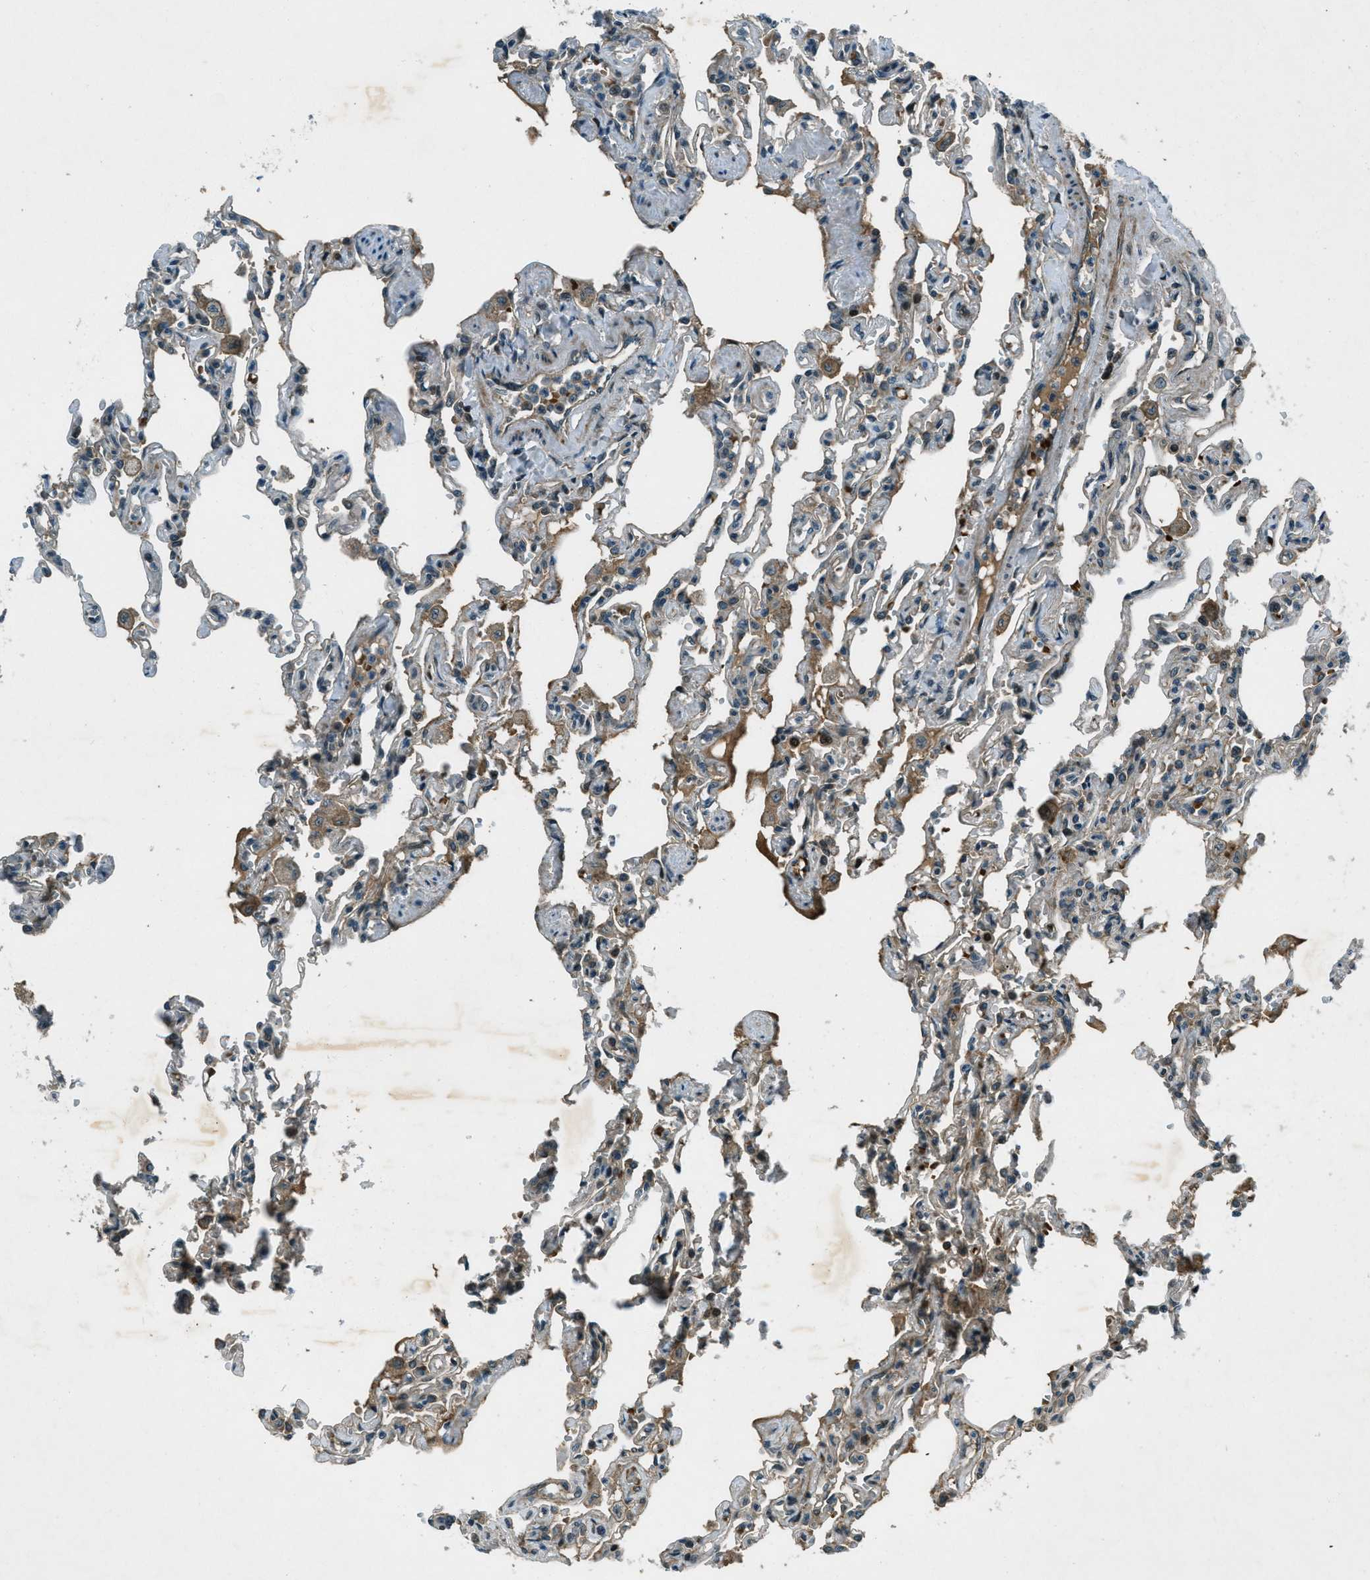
{"staining": {"intensity": "weak", "quantity": "25%-75%", "location": "cytoplasmic/membranous"}, "tissue": "lung", "cell_type": "Alveolar cells", "image_type": "normal", "snomed": [{"axis": "morphology", "description": "Normal tissue, NOS"}, {"axis": "topography", "description": "Lung"}], "caption": "Lung stained with immunohistochemistry shows weak cytoplasmic/membranous staining in approximately 25%-75% of alveolar cells. (brown staining indicates protein expression, while blue staining denotes nuclei).", "gene": "STK11", "patient": {"sex": "male", "age": 21}}